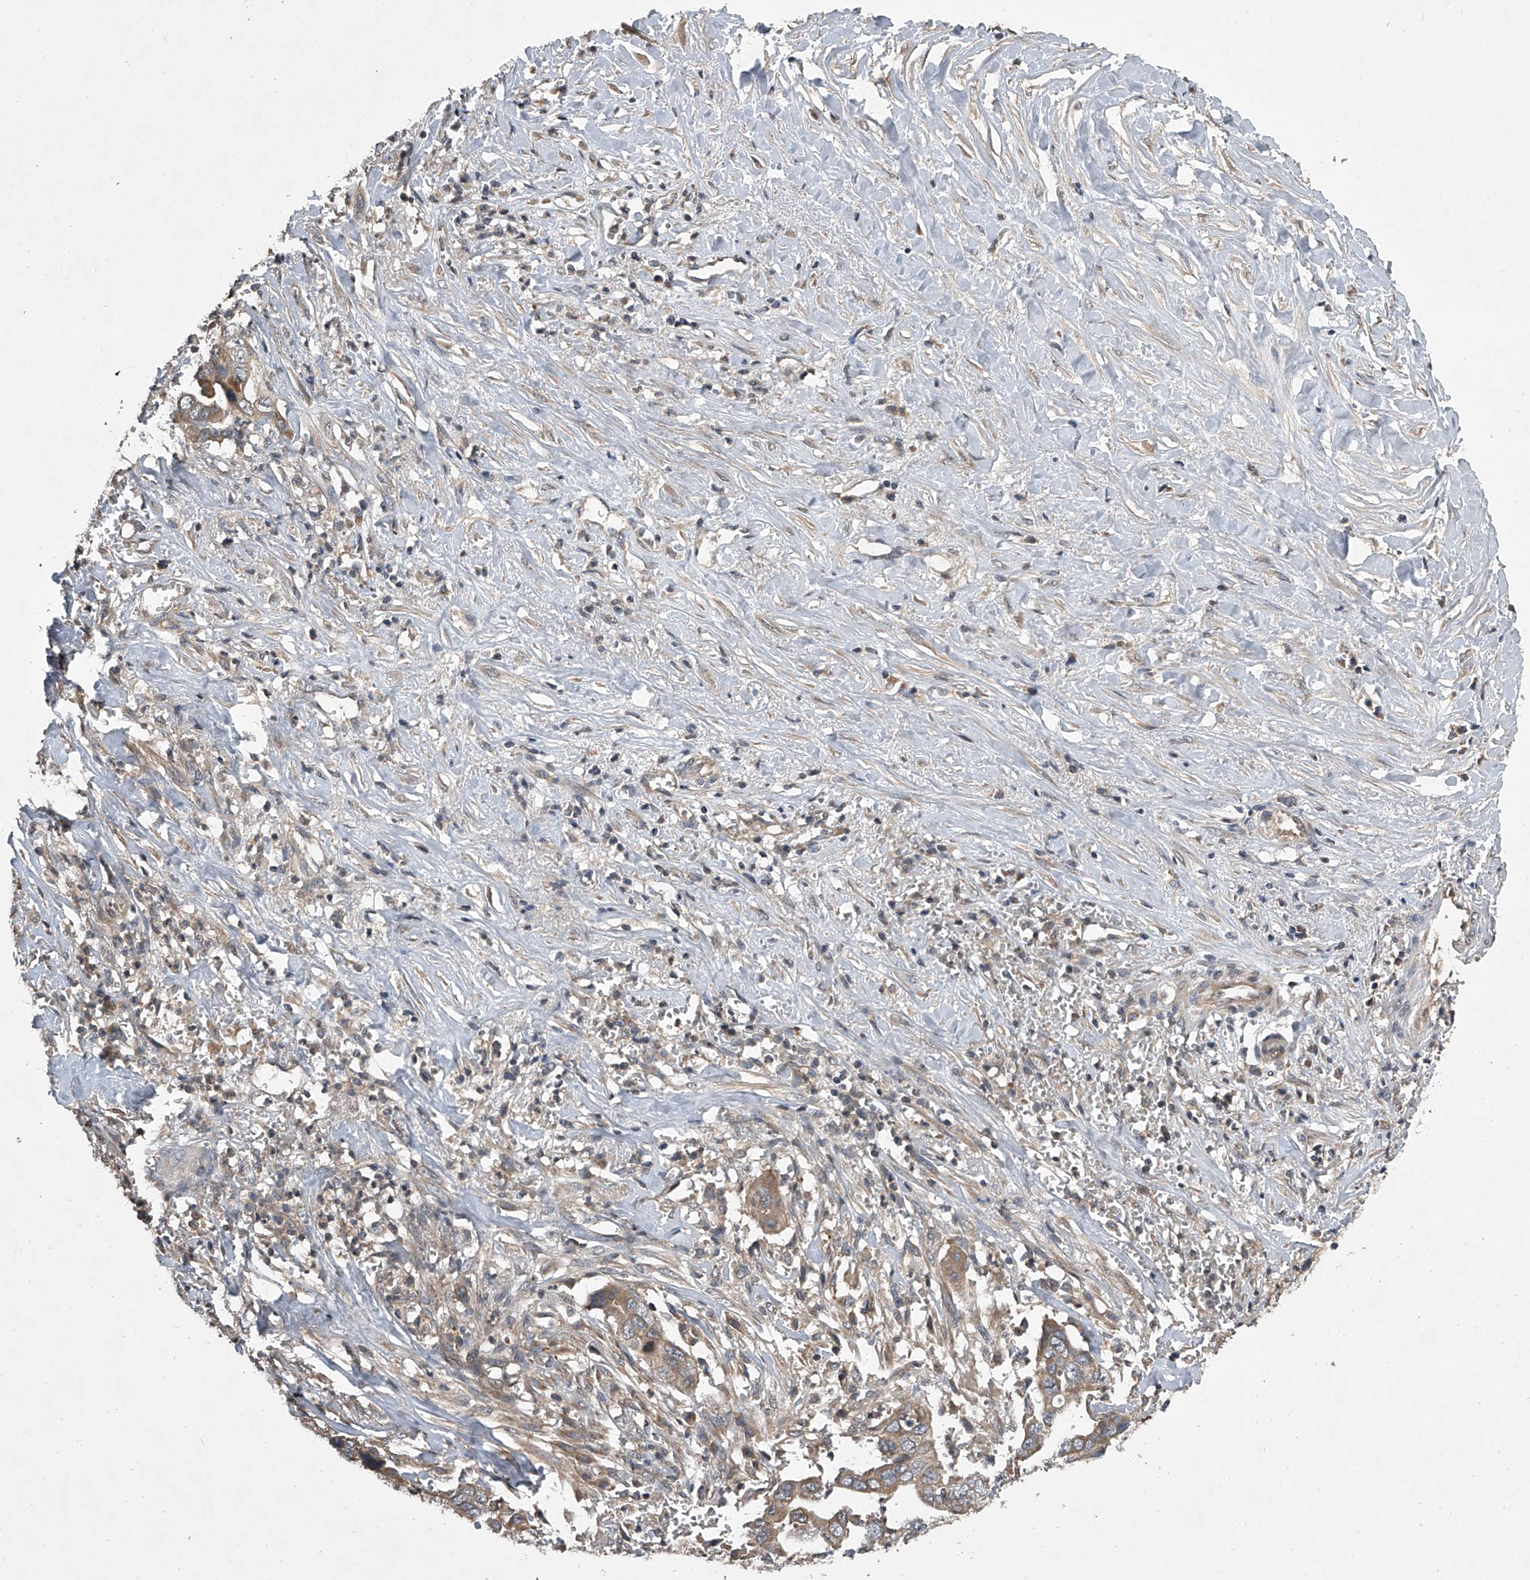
{"staining": {"intensity": "moderate", "quantity": "25%-75%", "location": "cytoplasmic/membranous"}, "tissue": "liver cancer", "cell_type": "Tumor cells", "image_type": "cancer", "snomed": [{"axis": "morphology", "description": "Cholangiocarcinoma"}, {"axis": "topography", "description": "Liver"}], "caption": "Human liver cholangiocarcinoma stained with a brown dye demonstrates moderate cytoplasmic/membranous positive positivity in about 25%-75% of tumor cells.", "gene": "NFS1", "patient": {"sex": "female", "age": 79}}